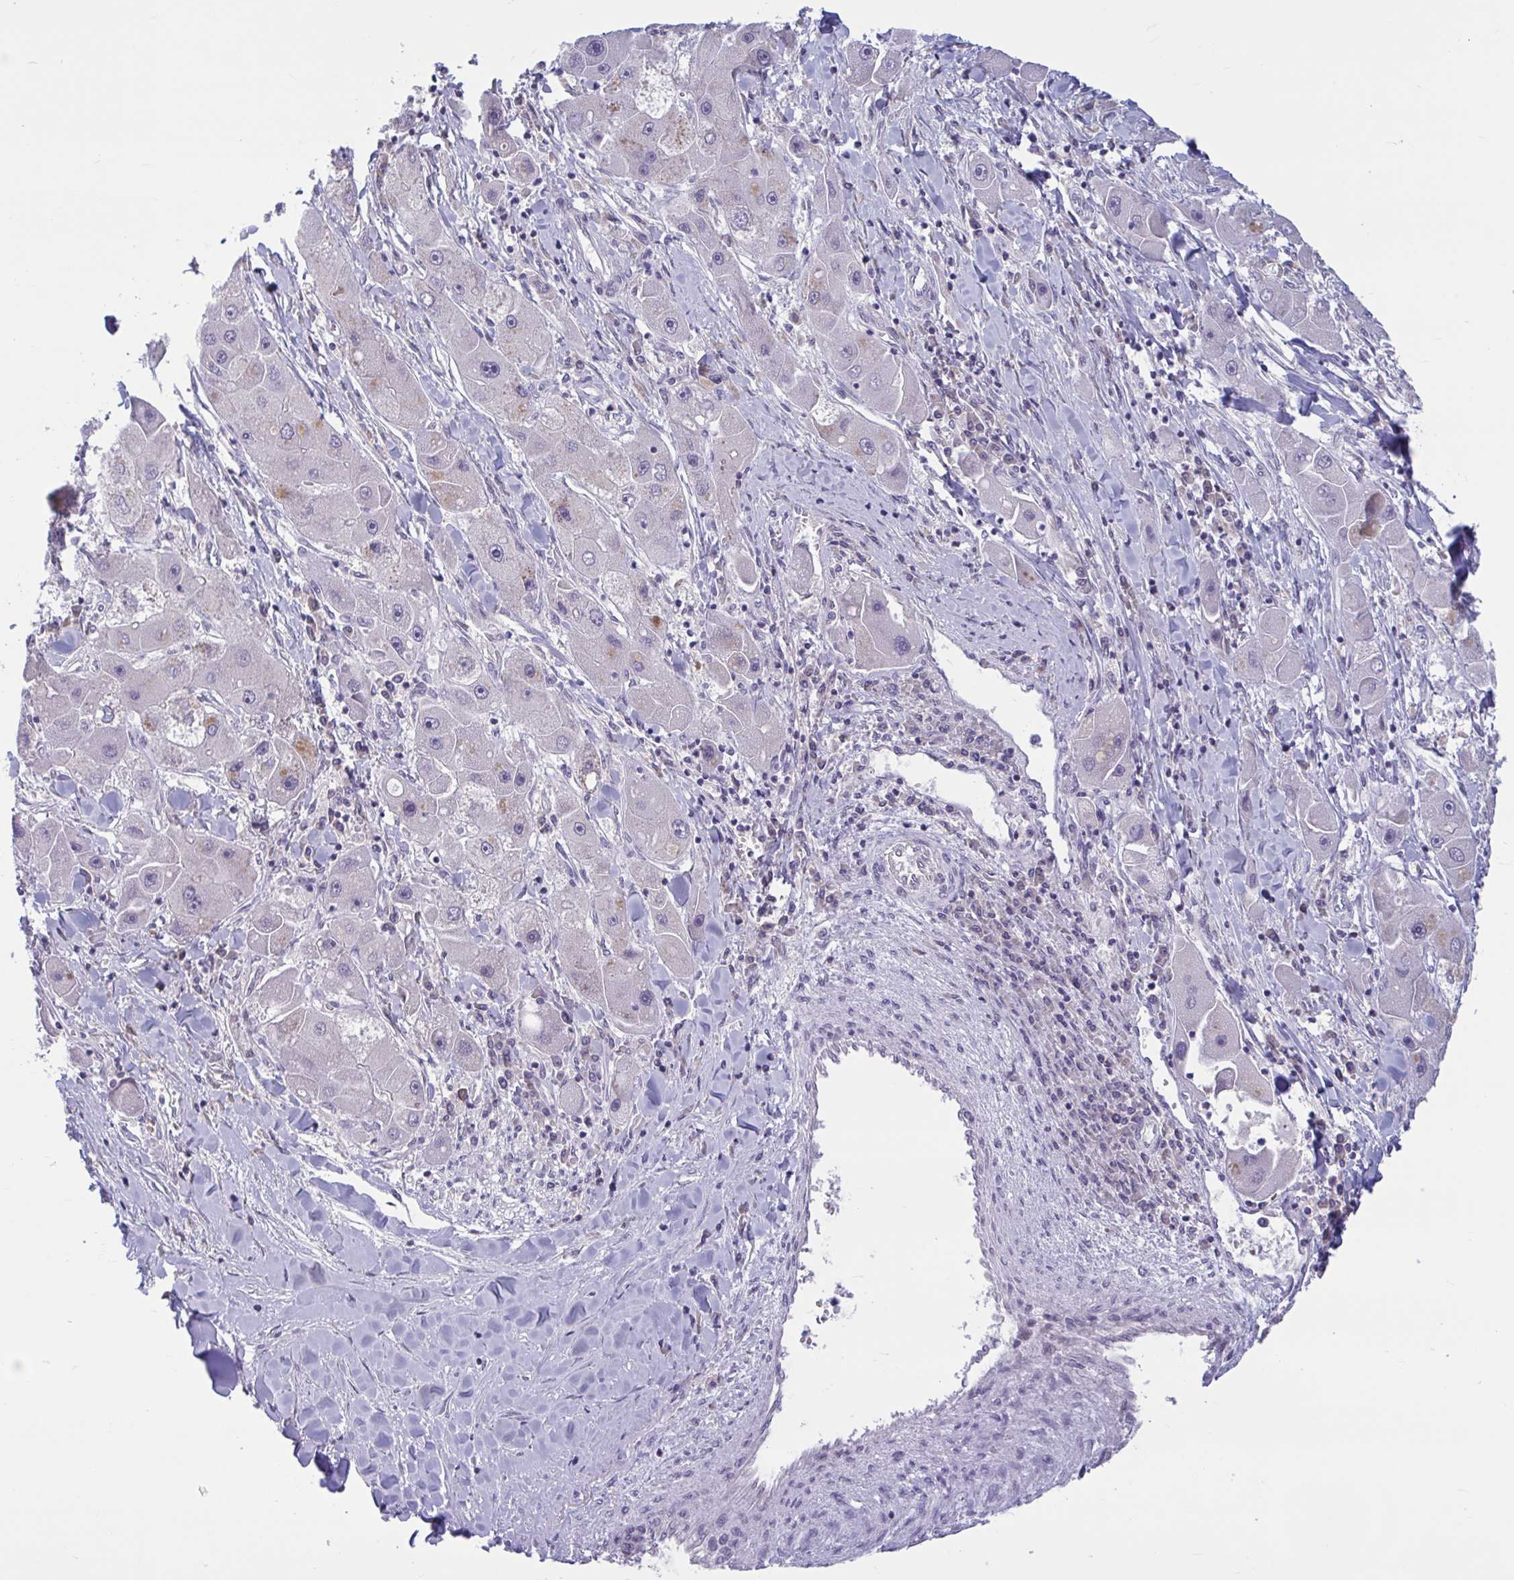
{"staining": {"intensity": "negative", "quantity": "none", "location": "none"}, "tissue": "liver cancer", "cell_type": "Tumor cells", "image_type": "cancer", "snomed": [{"axis": "morphology", "description": "Carcinoma, Hepatocellular, NOS"}, {"axis": "topography", "description": "Liver"}], "caption": "A photomicrograph of human liver cancer (hepatocellular carcinoma) is negative for staining in tumor cells.", "gene": "CNGB3", "patient": {"sex": "male", "age": 24}}